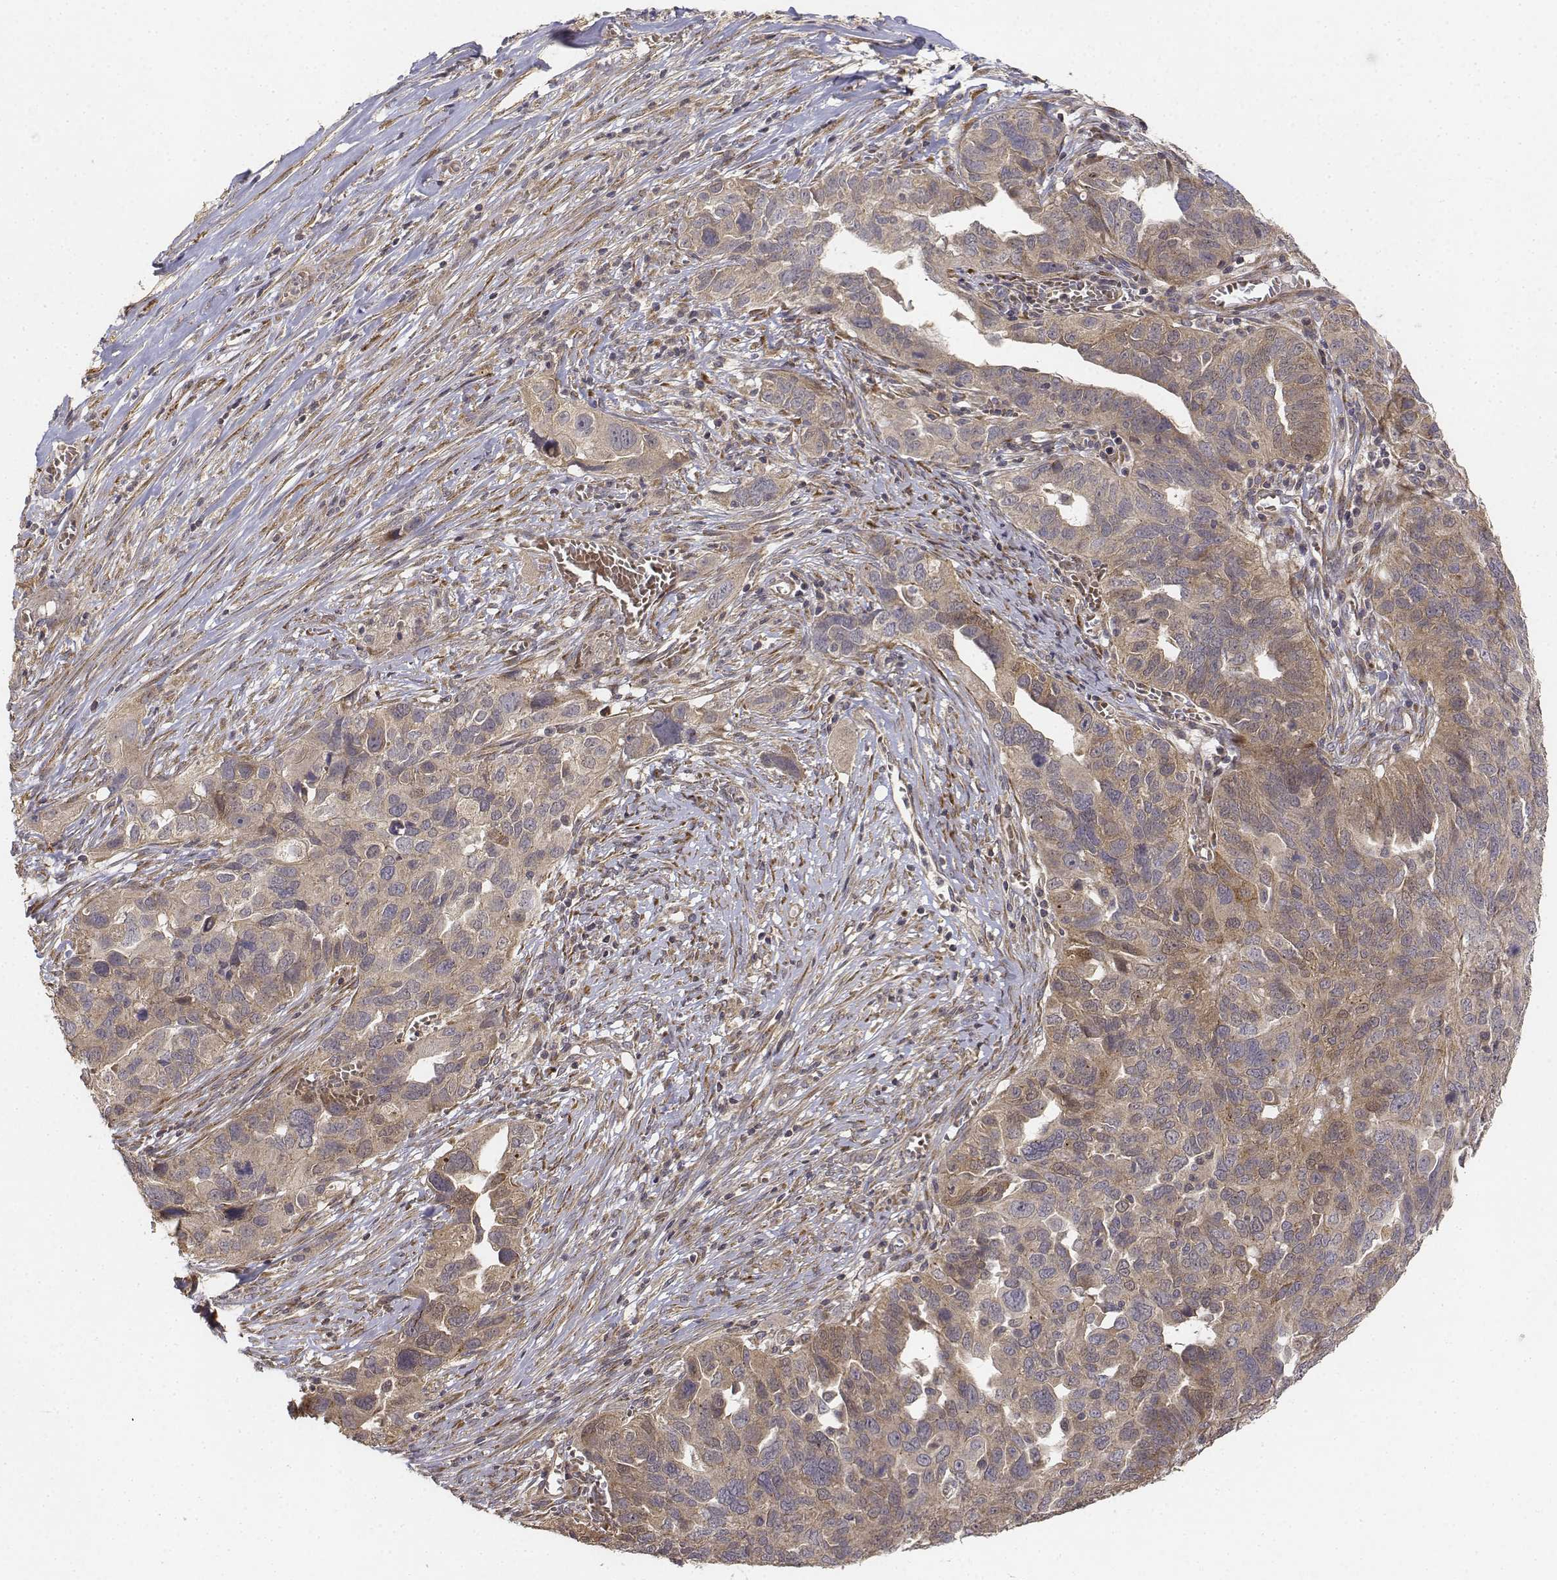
{"staining": {"intensity": "weak", "quantity": ">75%", "location": "cytoplasmic/membranous"}, "tissue": "ovarian cancer", "cell_type": "Tumor cells", "image_type": "cancer", "snomed": [{"axis": "morphology", "description": "Carcinoma, endometroid"}, {"axis": "topography", "description": "Soft tissue"}, {"axis": "topography", "description": "Ovary"}], "caption": "An image showing weak cytoplasmic/membranous staining in approximately >75% of tumor cells in ovarian cancer (endometroid carcinoma), as visualized by brown immunohistochemical staining.", "gene": "FBXO21", "patient": {"sex": "female", "age": 52}}